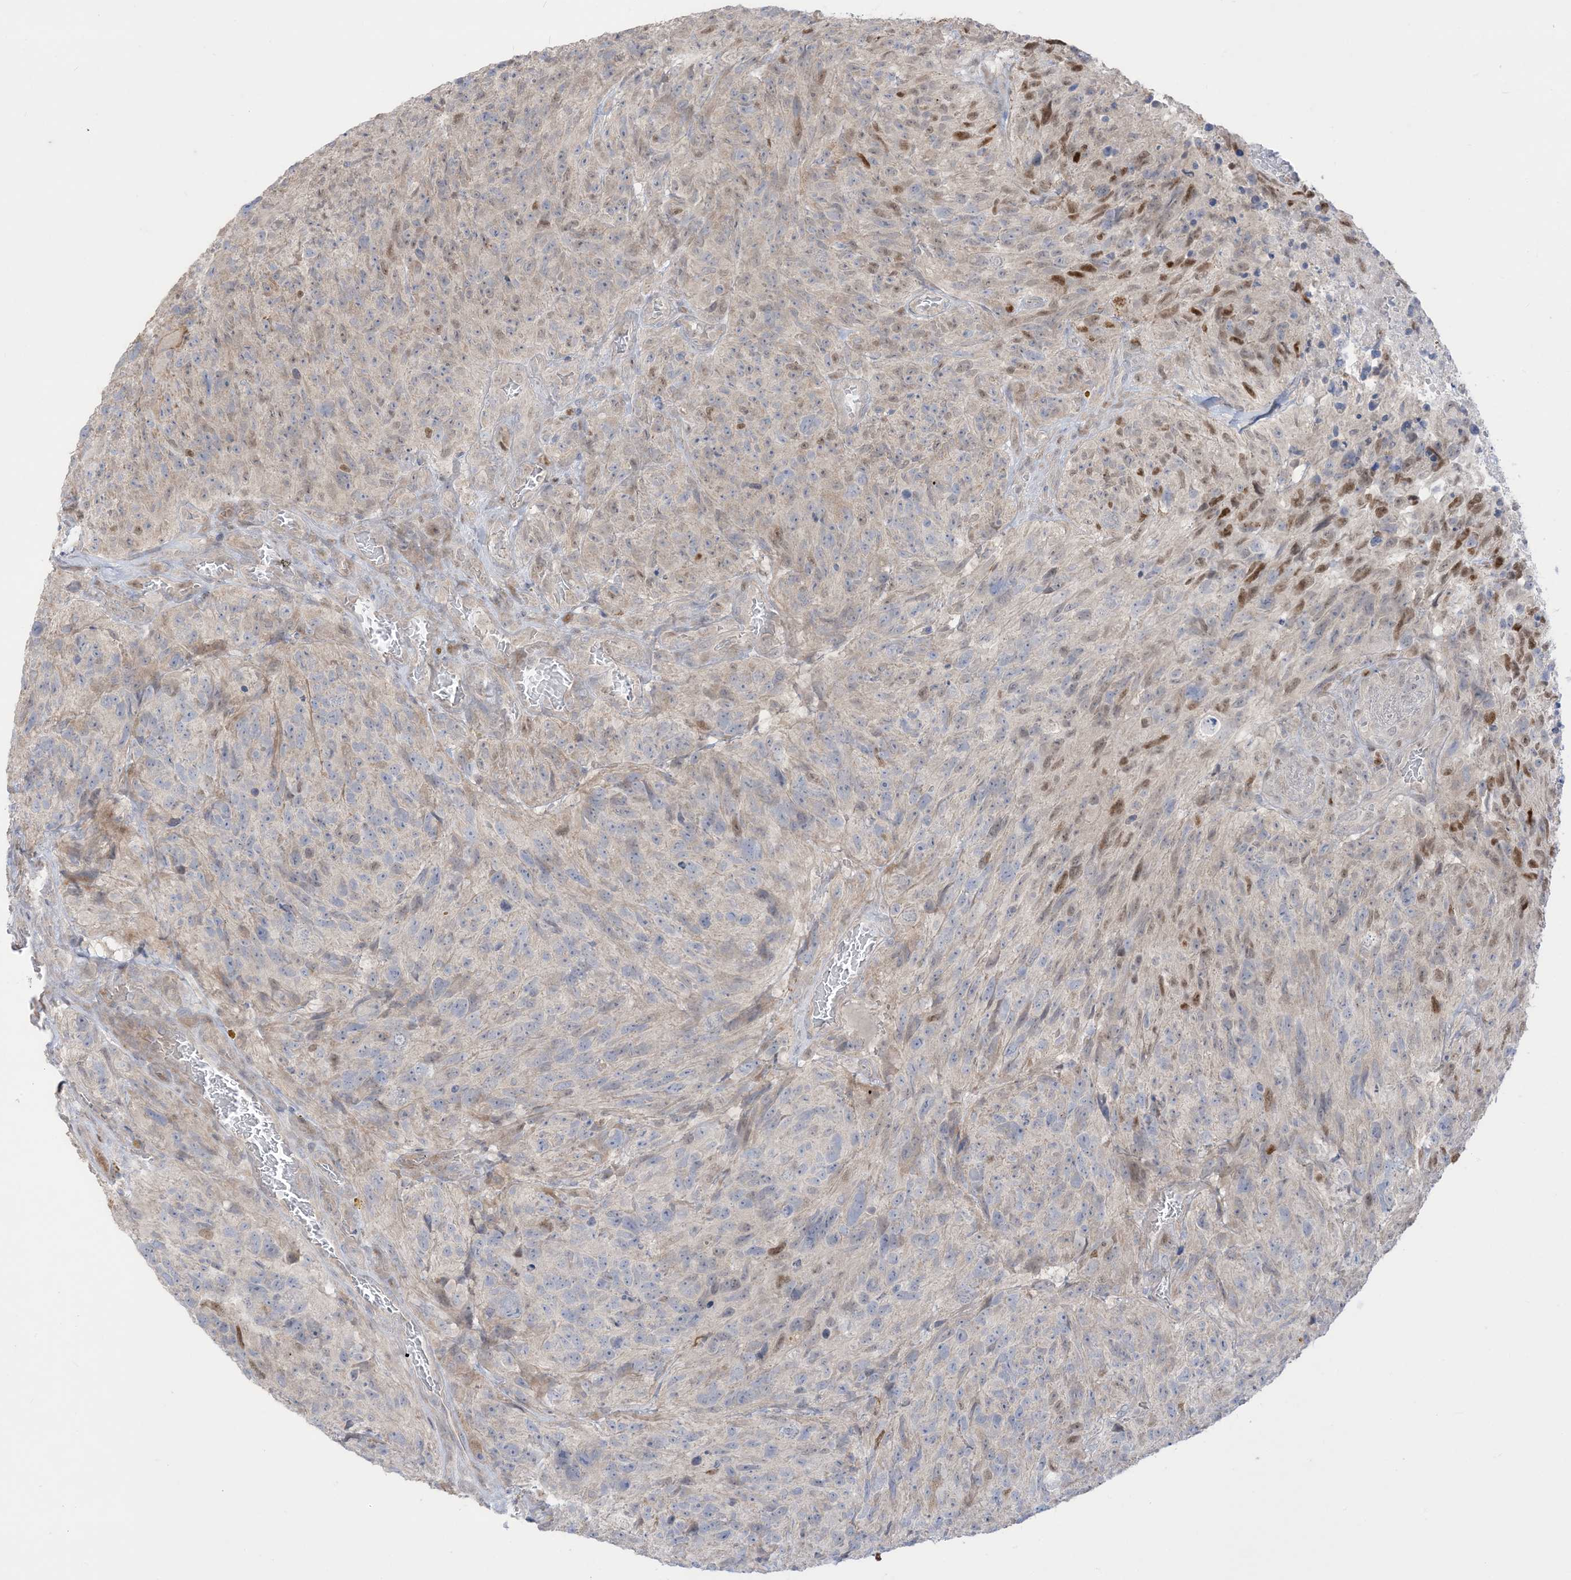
{"staining": {"intensity": "moderate", "quantity": "<25%", "location": "nuclear"}, "tissue": "glioma", "cell_type": "Tumor cells", "image_type": "cancer", "snomed": [{"axis": "morphology", "description": "Glioma, malignant, High grade"}, {"axis": "topography", "description": "Brain"}], "caption": "Immunohistochemistry (IHC) image of neoplastic tissue: human malignant high-grade glioma stained using immunohistochemistry exhibits low levels of moderate protein expression localized specifically in the nuclear of tumor cells, appearing as a nuclear brown color.", "gene": "BHLHE40", "patient": {"sex": "male", "age": 69}}